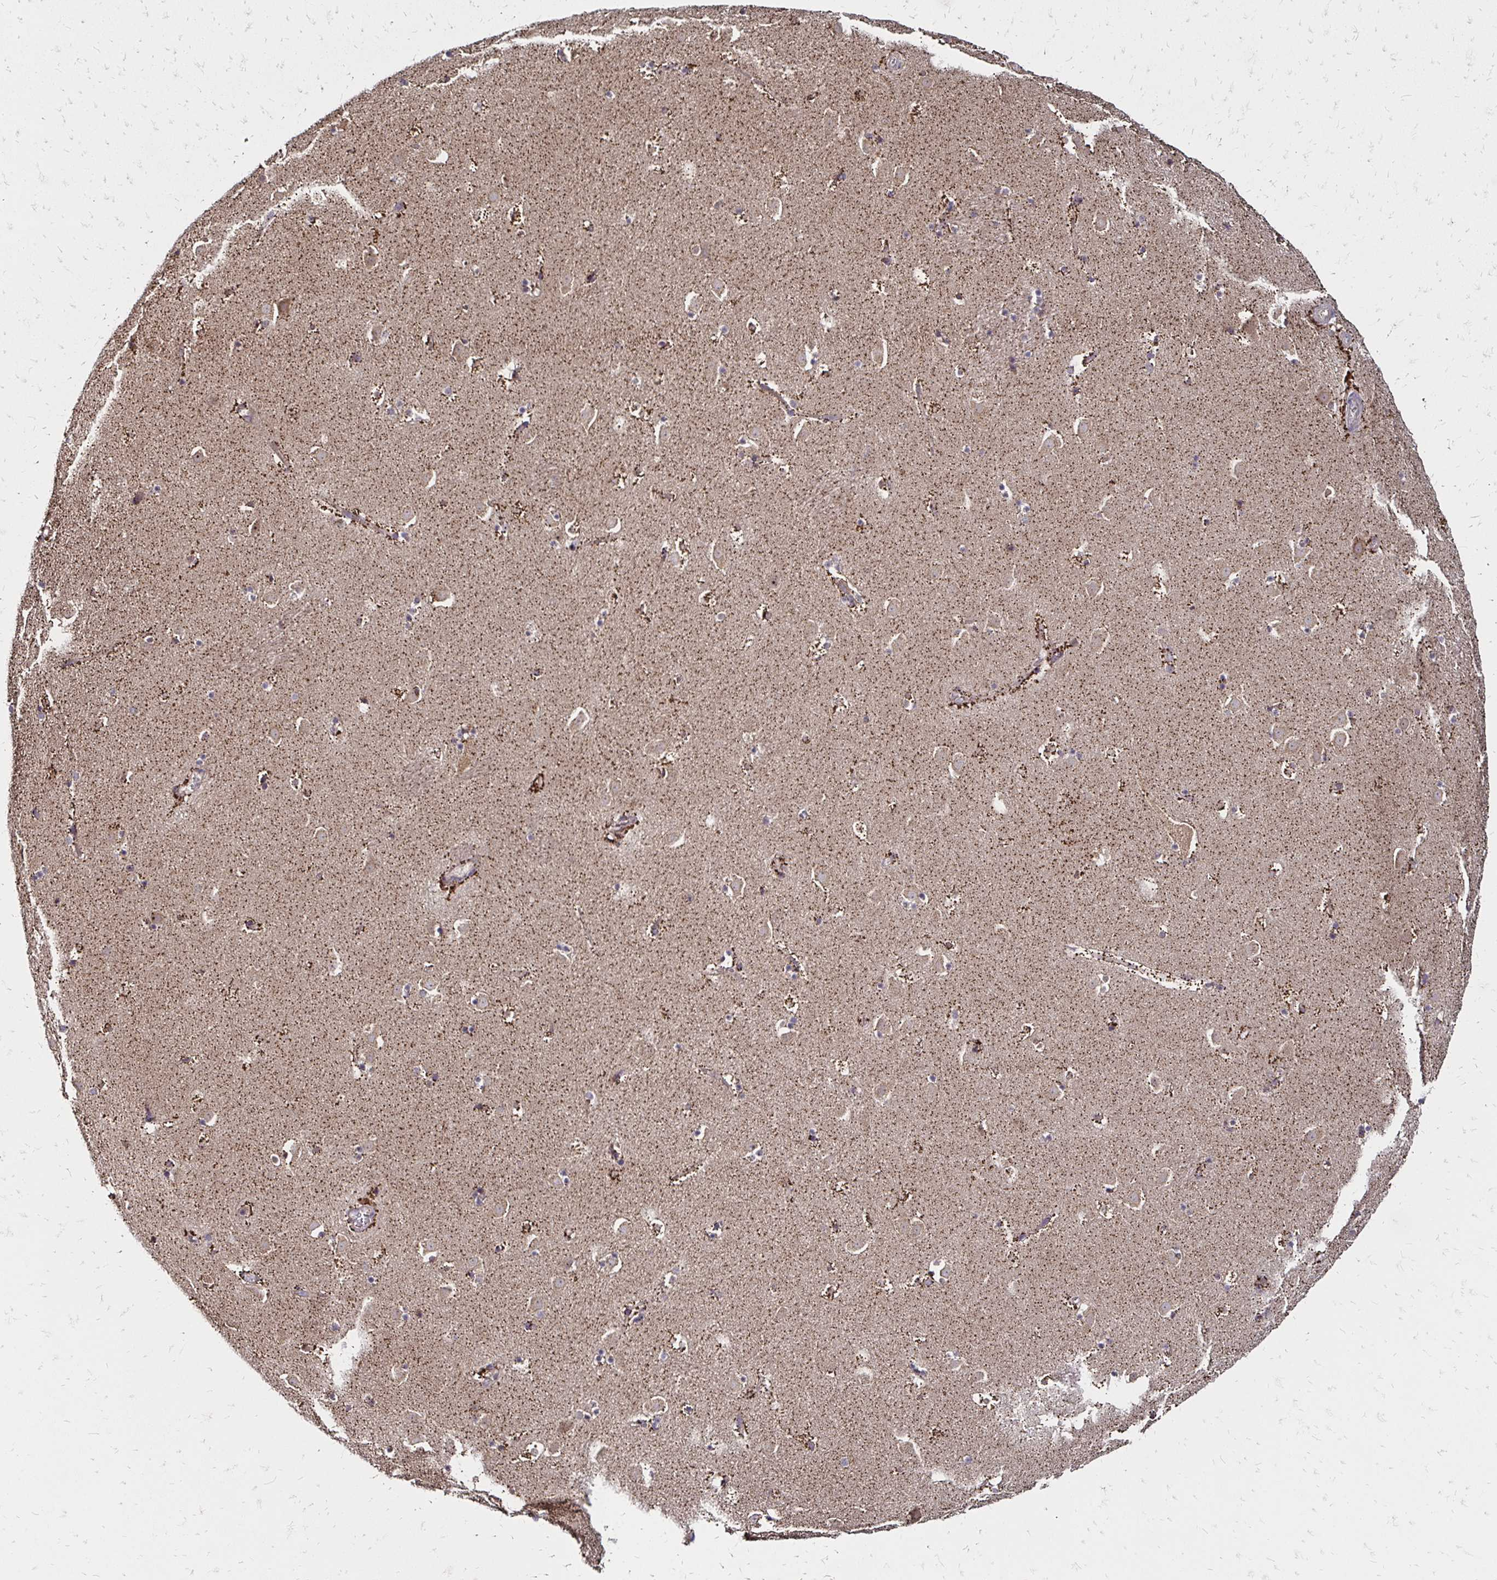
{"staining": {"intensity": "negative", "quantity": "none", "location": "none"}, "tissue": "caudate", "cell_type": "Glial cells", "image_type": "normal", "snomed": [{"axis": "morphology", "description": "Normal tissue, NOS"}, {"axis": "topography", "description": "Lateral ventricle wall"}], "caption": "Immunohistochemistry image of normal caudate stained for a protein (brown), which shows no expression in glial cells.", "gene": "ZW10", "patient": {"sex": "male", "age": 37}}